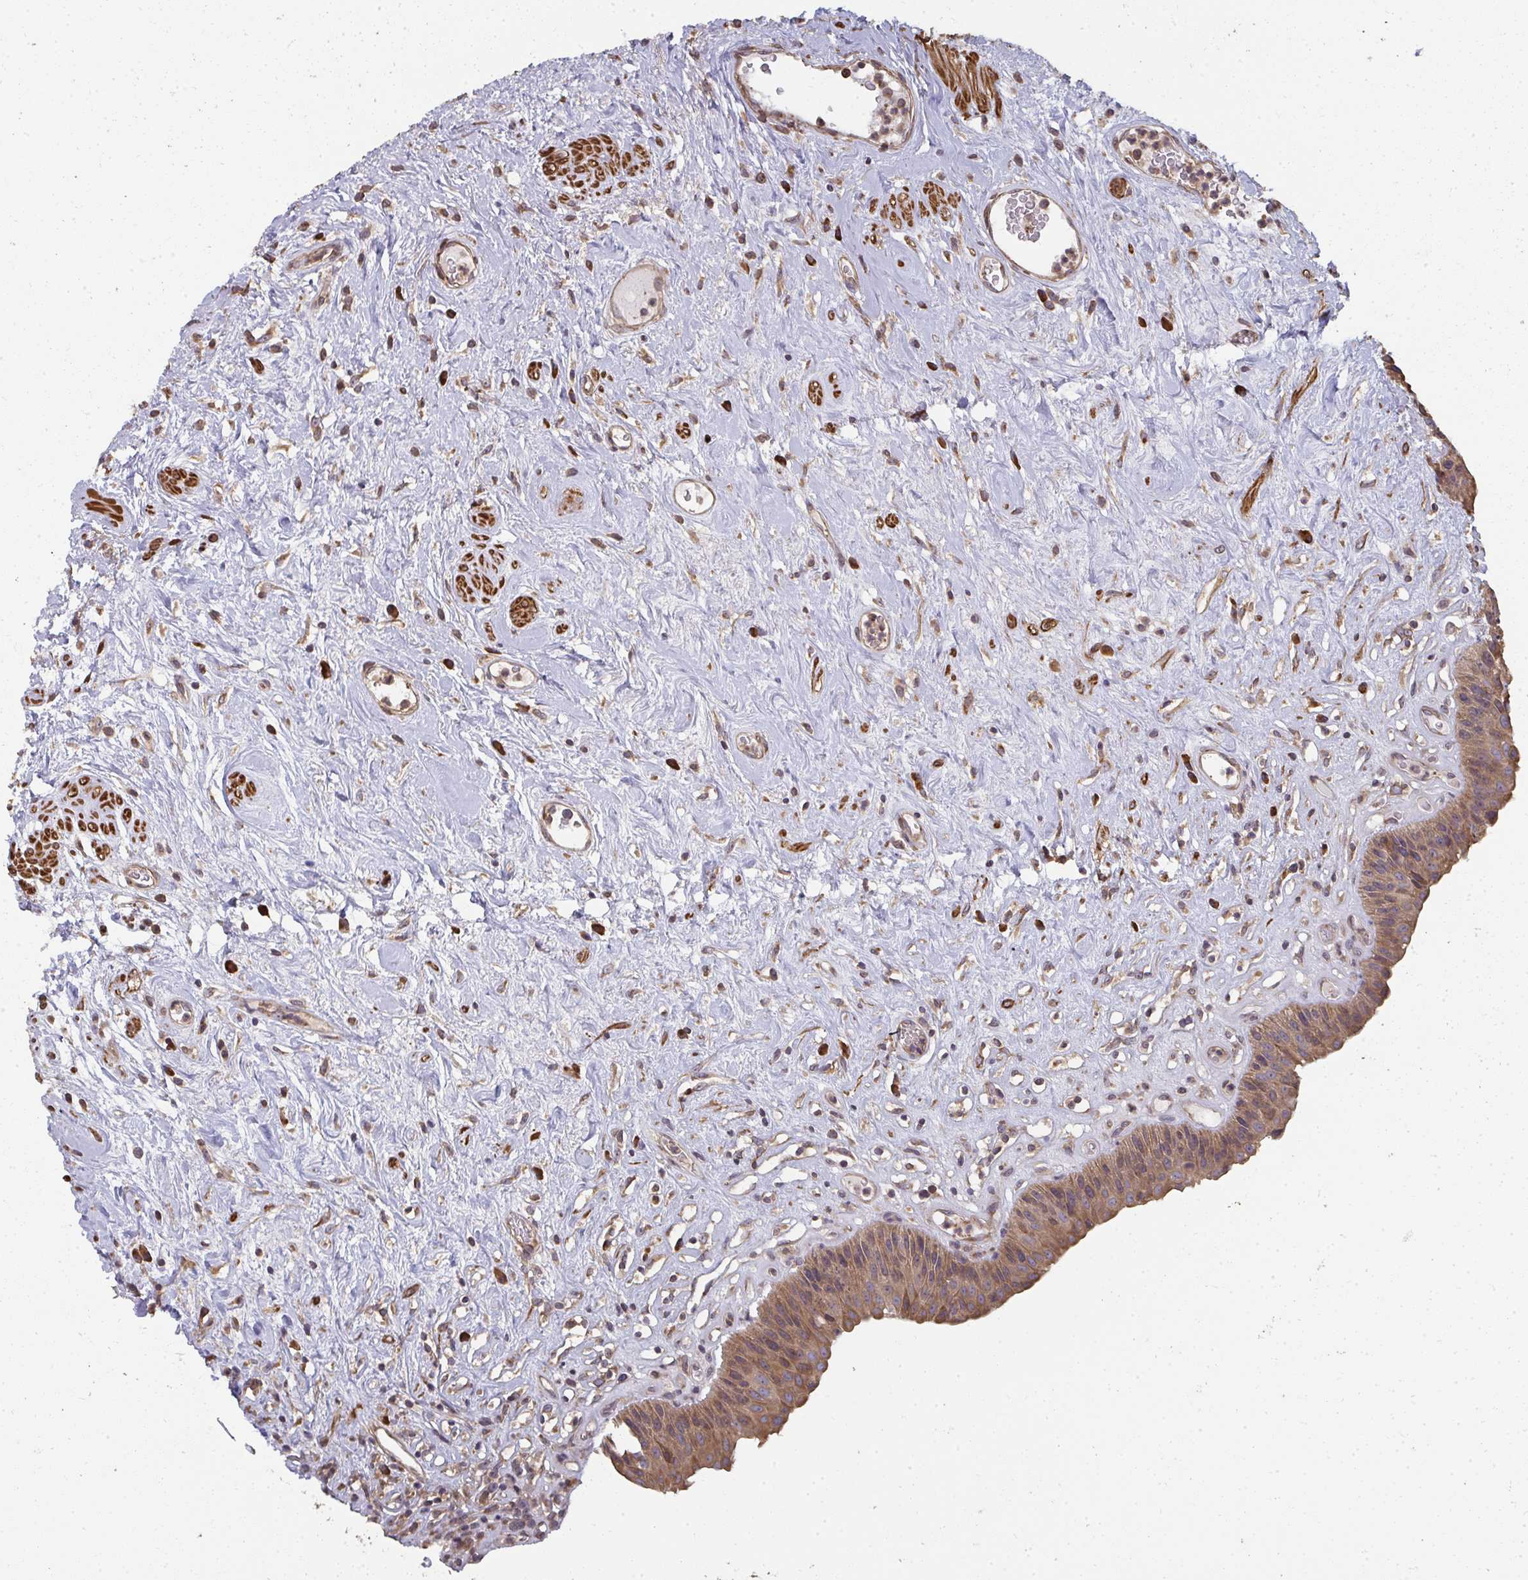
{"staining": {"intensity": "moderate", "quantity": ">75%", "location": "cytoplasmic/membranous"}, "tissue": "urinary bladder", "cell_type": "Urothelial cells", "image_type": "normal", "snomed": [{"axis": "morphology", "description": "Normal tissue, NOS"}, {"axis": "topography", "description": "Urinary bladder"}], "caption": "This photomicrograph reveals IHC staining of benign human urinary bladder, with medium moderate cytoplasmic/membranous positivity in approximately >75% of urothelial cells.", "gene": "ZFYVE28", "patient": {"sex": "female", "age": 56}}